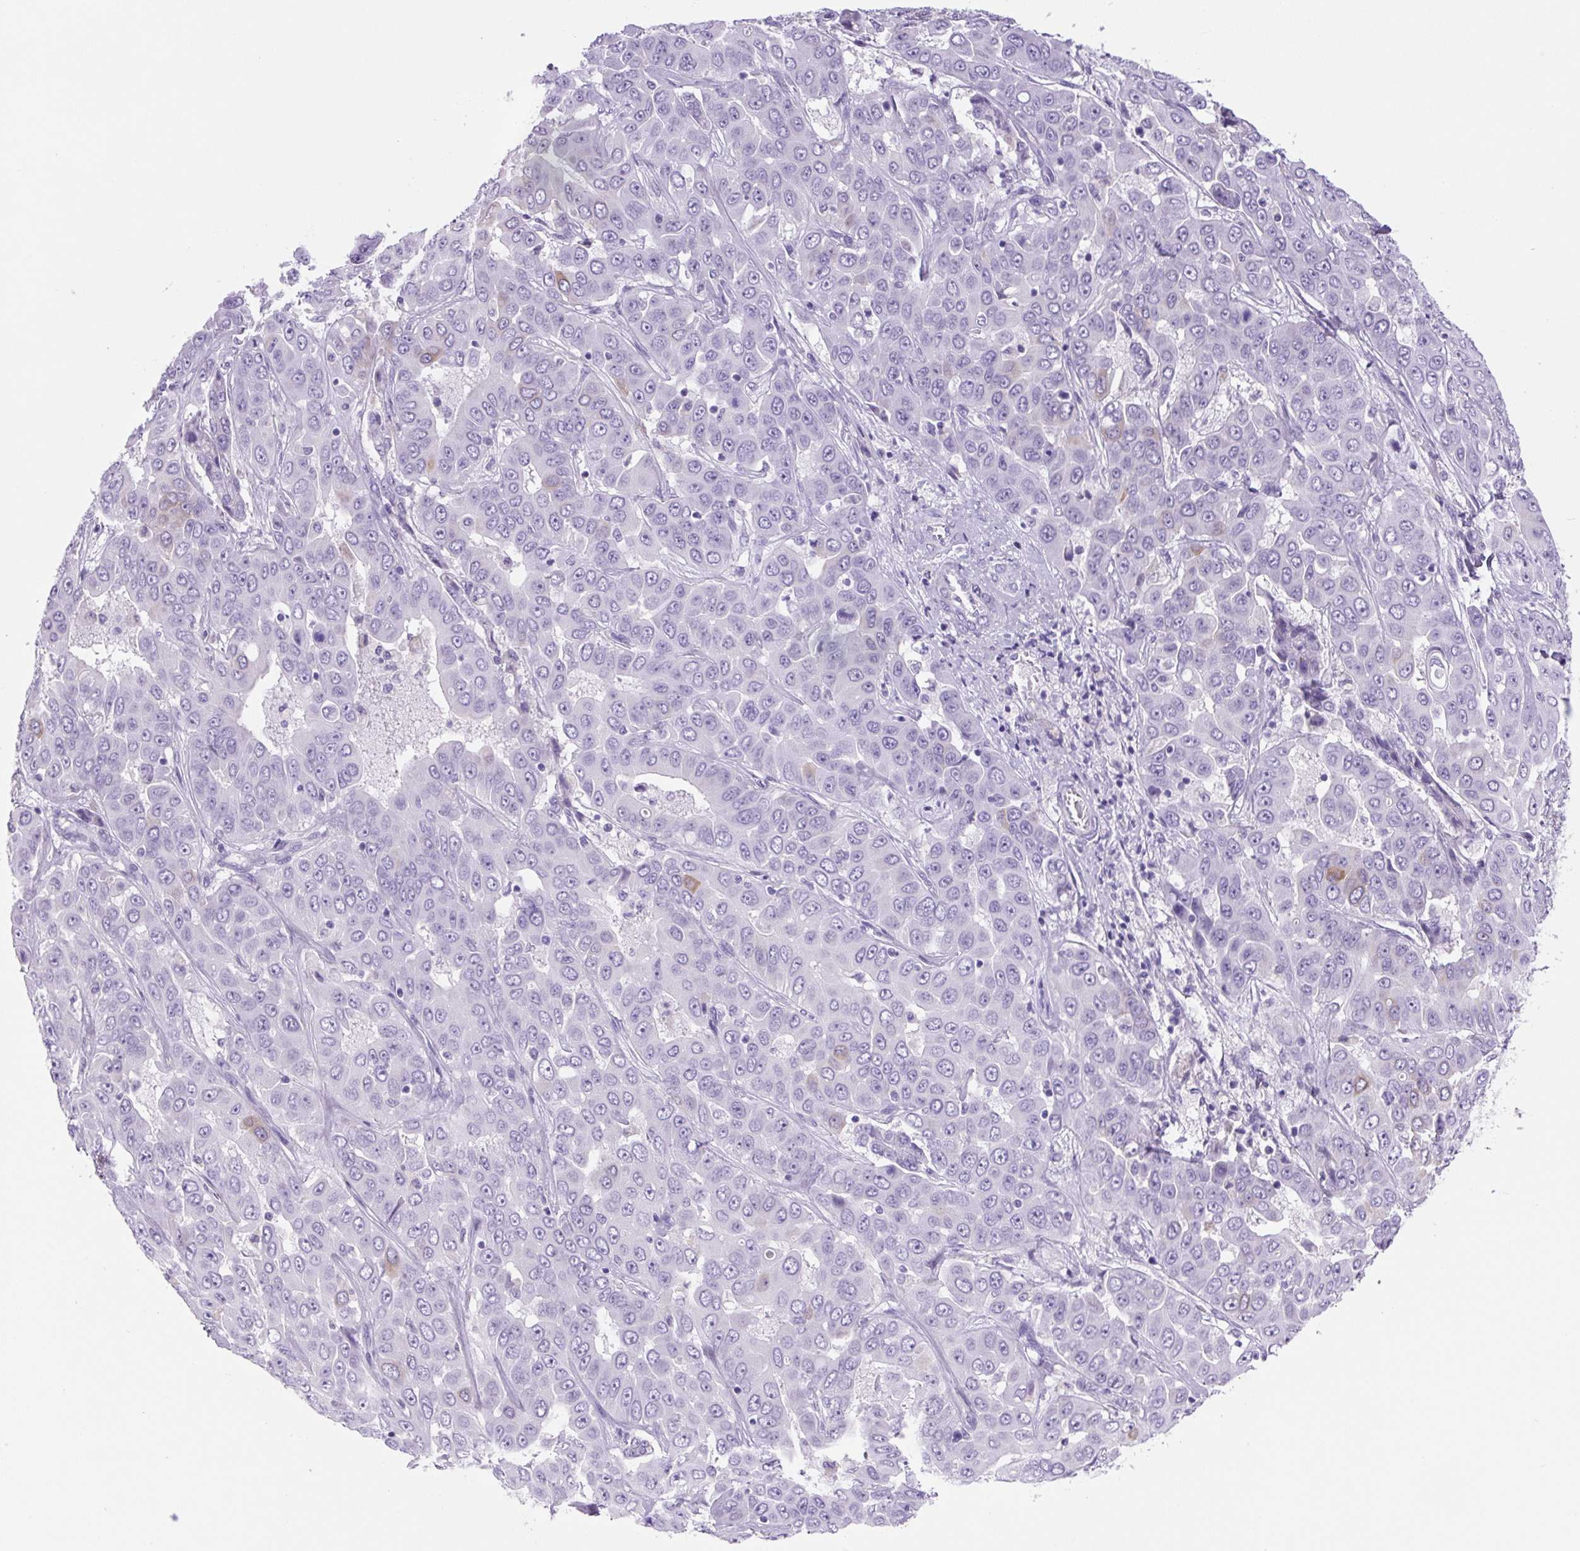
{"staining": {"intensity": "moderate", "quantity": "<25%", "location": "cytoplasmic/membranous"}, "tissue": "liver cancer", "cell_type": "Tumor cells", "image_type": "cancer", "snomed": [{"axis": "morphology", "description": "Cholangiocarcinoma"}, {"axis": "topography", "description": "Liver"}], "caption": "Immunohistochemistry image of human cholangiocarcinoma (liver) stained for a protein (brown), which demonstrates low levels of moderate cytoplasmic/membranous staining in about <25% of tumor cells.", "gene": "PRRT1", "patient": {"sex": "female", "age": 52}}